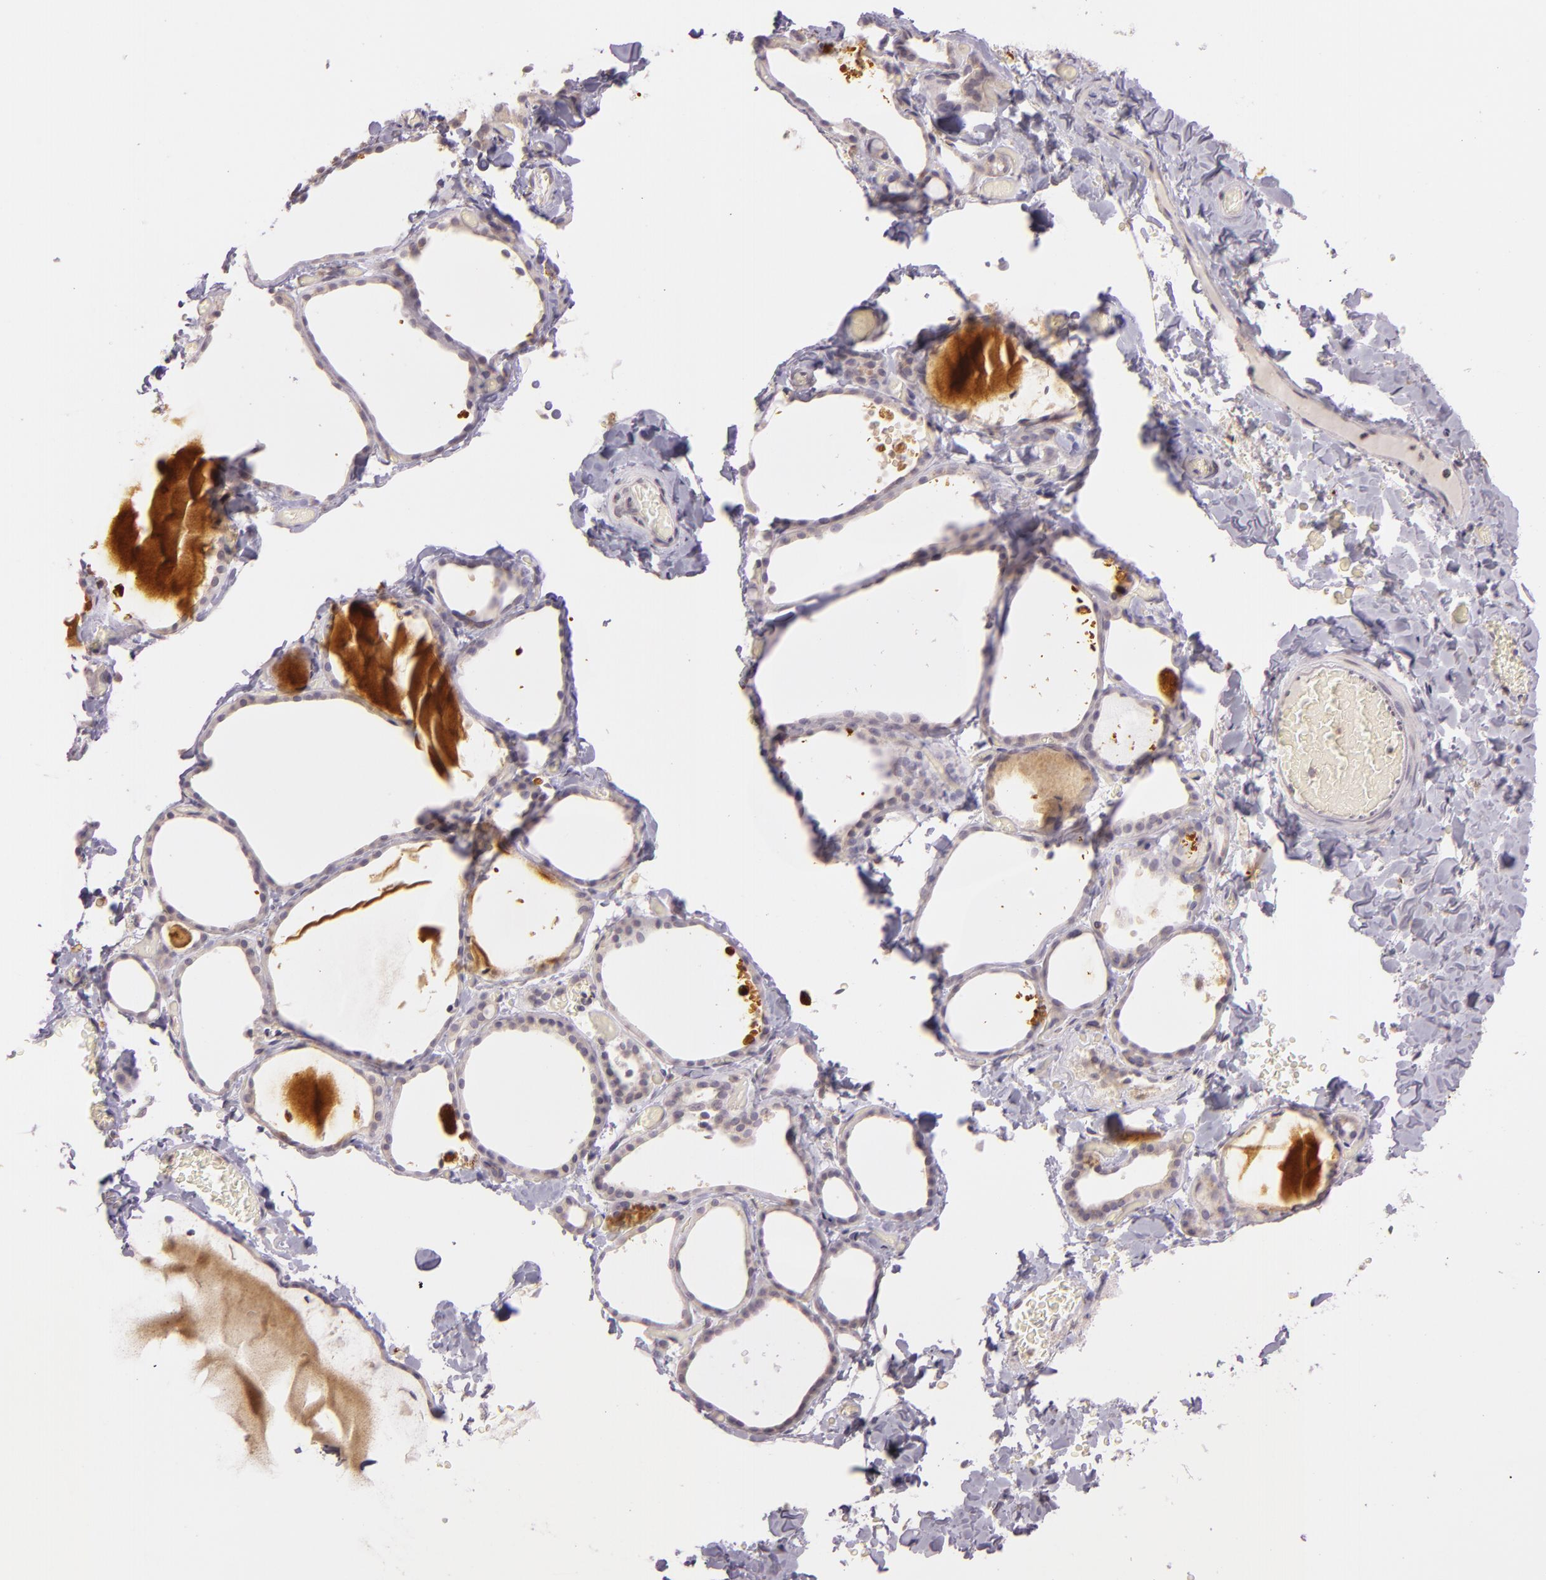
{"staining": {"intensity": "weak", "quantity": ">75%", "location": "cytoplasmic/membranous"}, "tissue": "thyroid gland", "cell_type": "Glandular cells", "image_type": "normal", "snomed": [{"axis": "morphology", "description": "Normal tissue, NOS"}, {"axis": "topography", "description": "Thyroid gland"}], "caption": "Immunohistochemistry (IHC) (DAB) staining of benign human thyroid gland exhibits weak cytoplasmic/membranous protein positivity in about >75% of glandular cells.", "gene": "LGMN", "patient": {"sex": "female", "age": 22}}